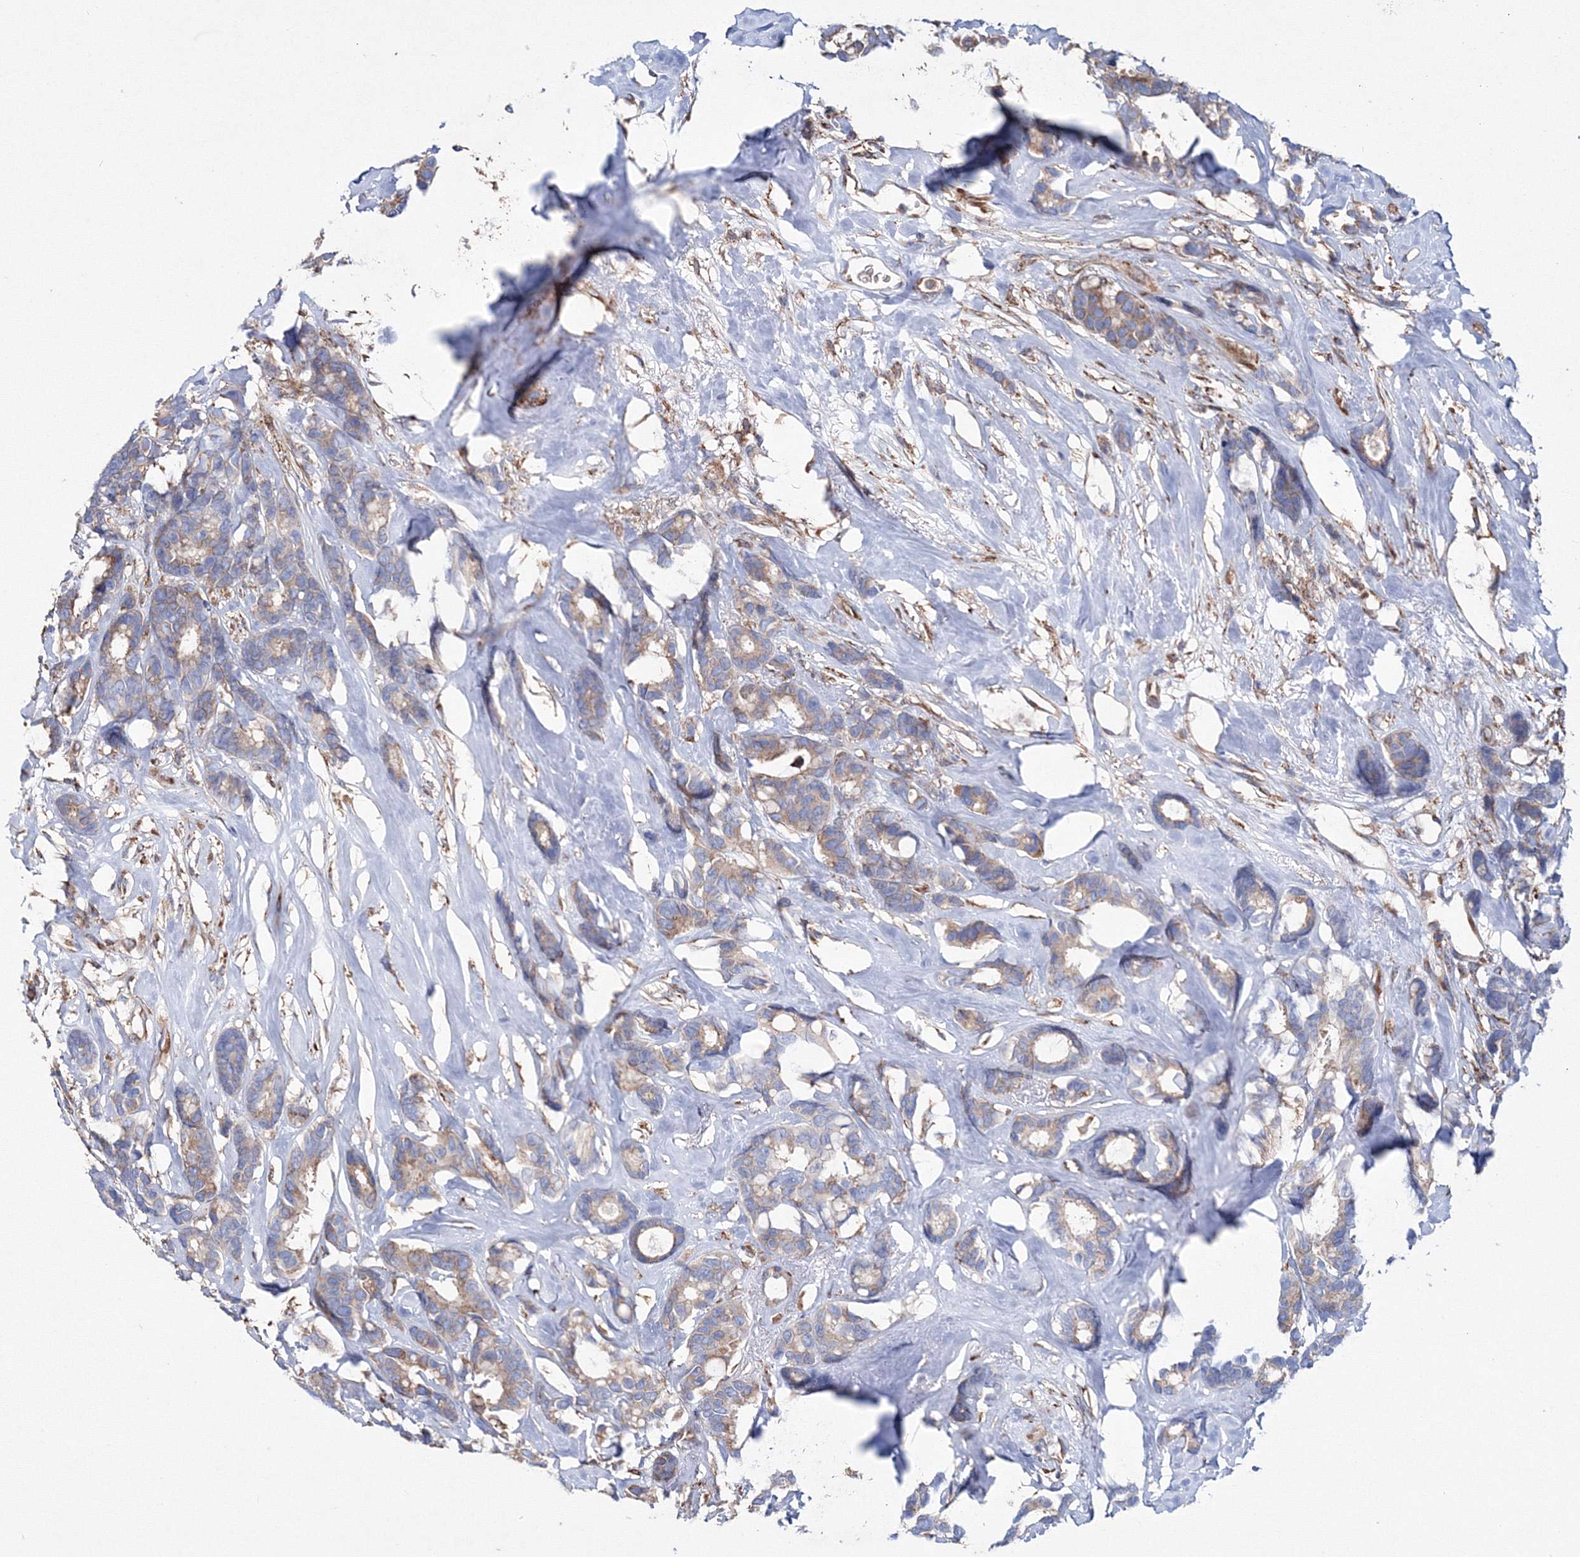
{"staining": {"intensity": "moderate", "quantity": "25%-75%", "location": "cytoplasmic/membranous"}, "tissue": "breast cancer", "cell_type": "Tumor cells", "image_type": "cancer", "snomed": [{"axis": "morphology", "description": "Duct carcinoma"}, {"axis": "topography", "description": "Breast"}], "caption": "DAB immunohistochemical staining of human breast cancer displays moderate cytoplasmic/membranous protein expression in about 25%-75% of tumor cells.", "gene": "VPS8", "patient": {"sex": "female", "age": 87}}